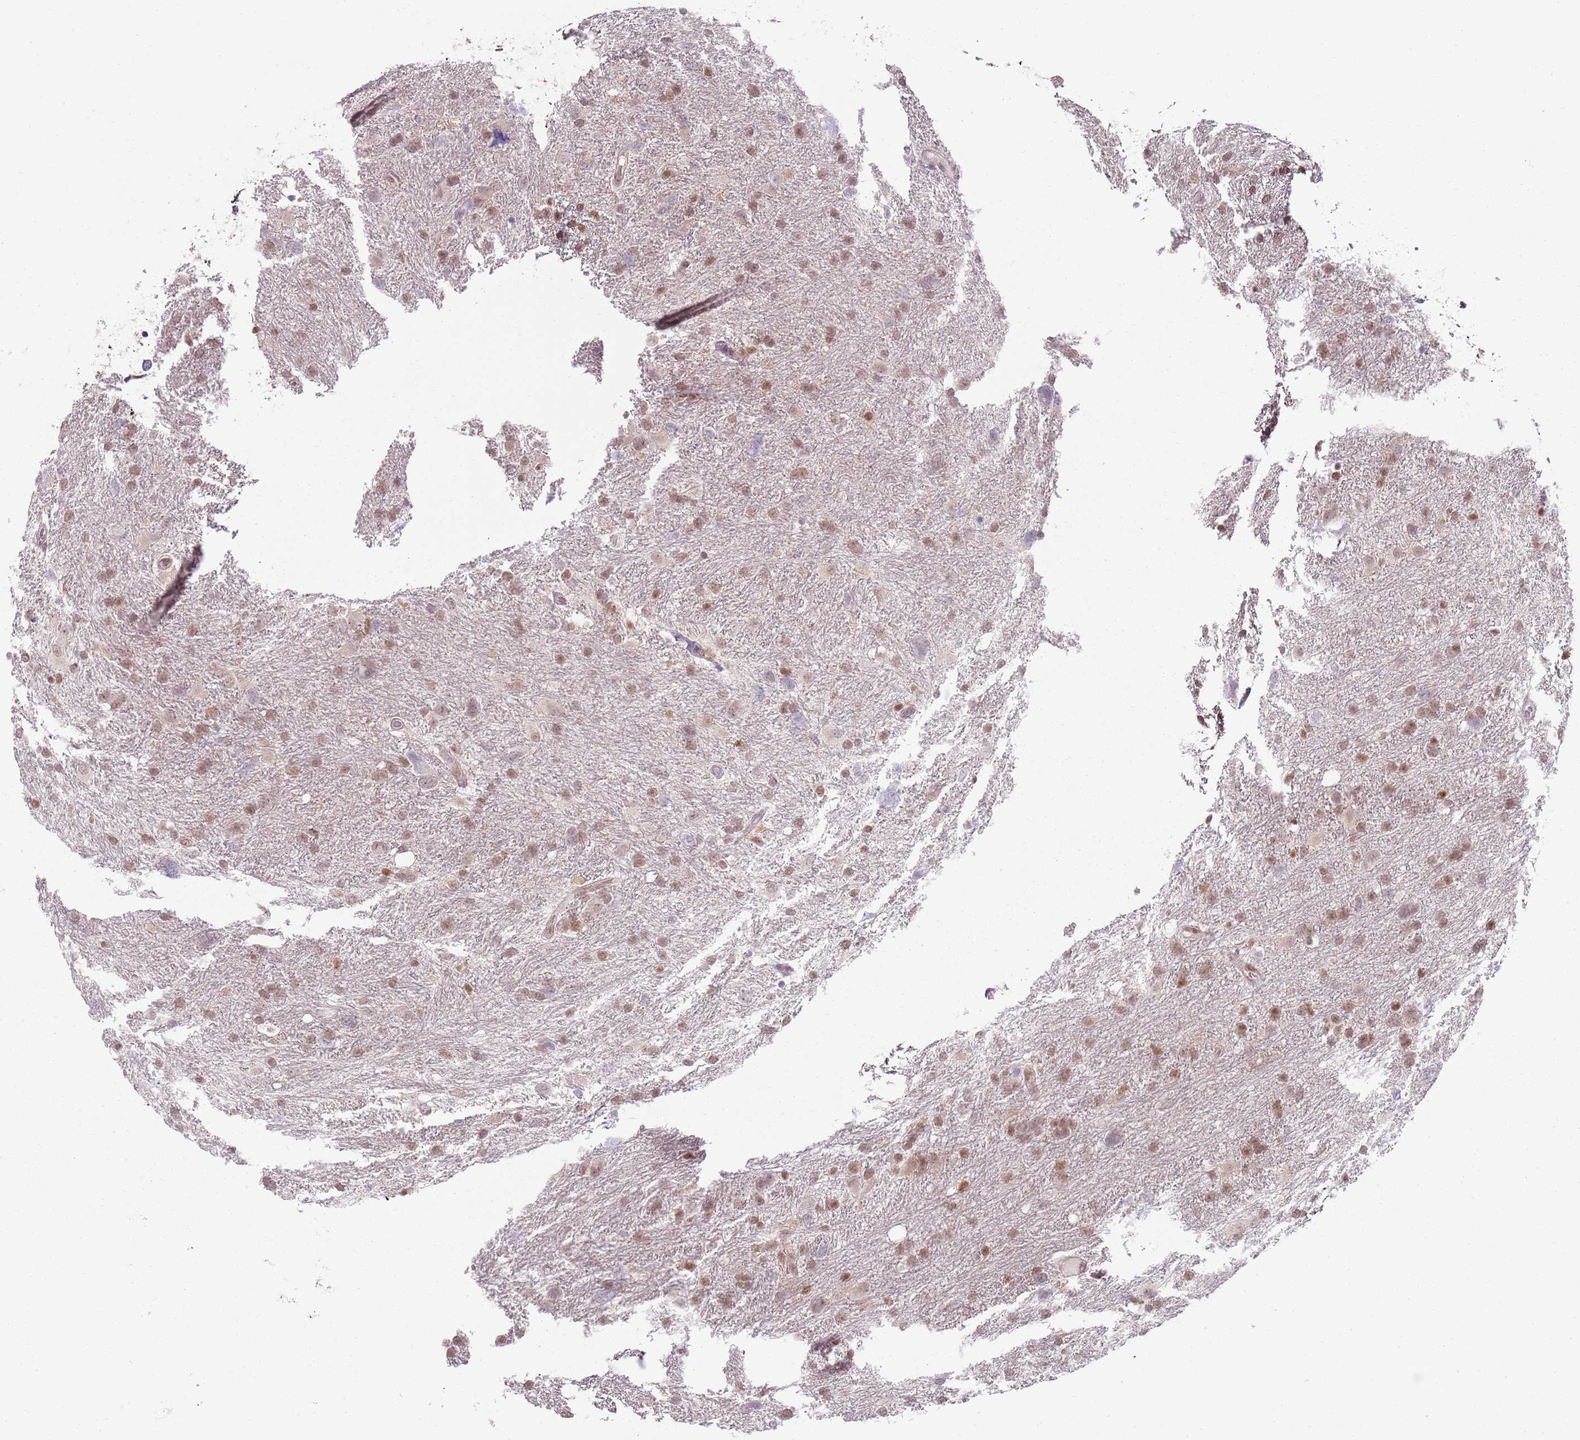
{"staining": {"intensity": "moderate", "quantity": ">75%", "location": "nuclear"}, "tissue": "glioma", "cell_type": "Tumor cells", "image_type": "cancer", "snomed": [{"axis": "morphology", "description": "Glioma, malignant, High grade"}, {"axis": "topography", "description": "Brain"}], "caption": "Human malignant high-grade glioma stained with a brown dye reveals moderate nuclear positive staining in about >75% of tumor cells.", "gene": "SMARCAL1", "patient": {"sex": "male", "age": 61}}